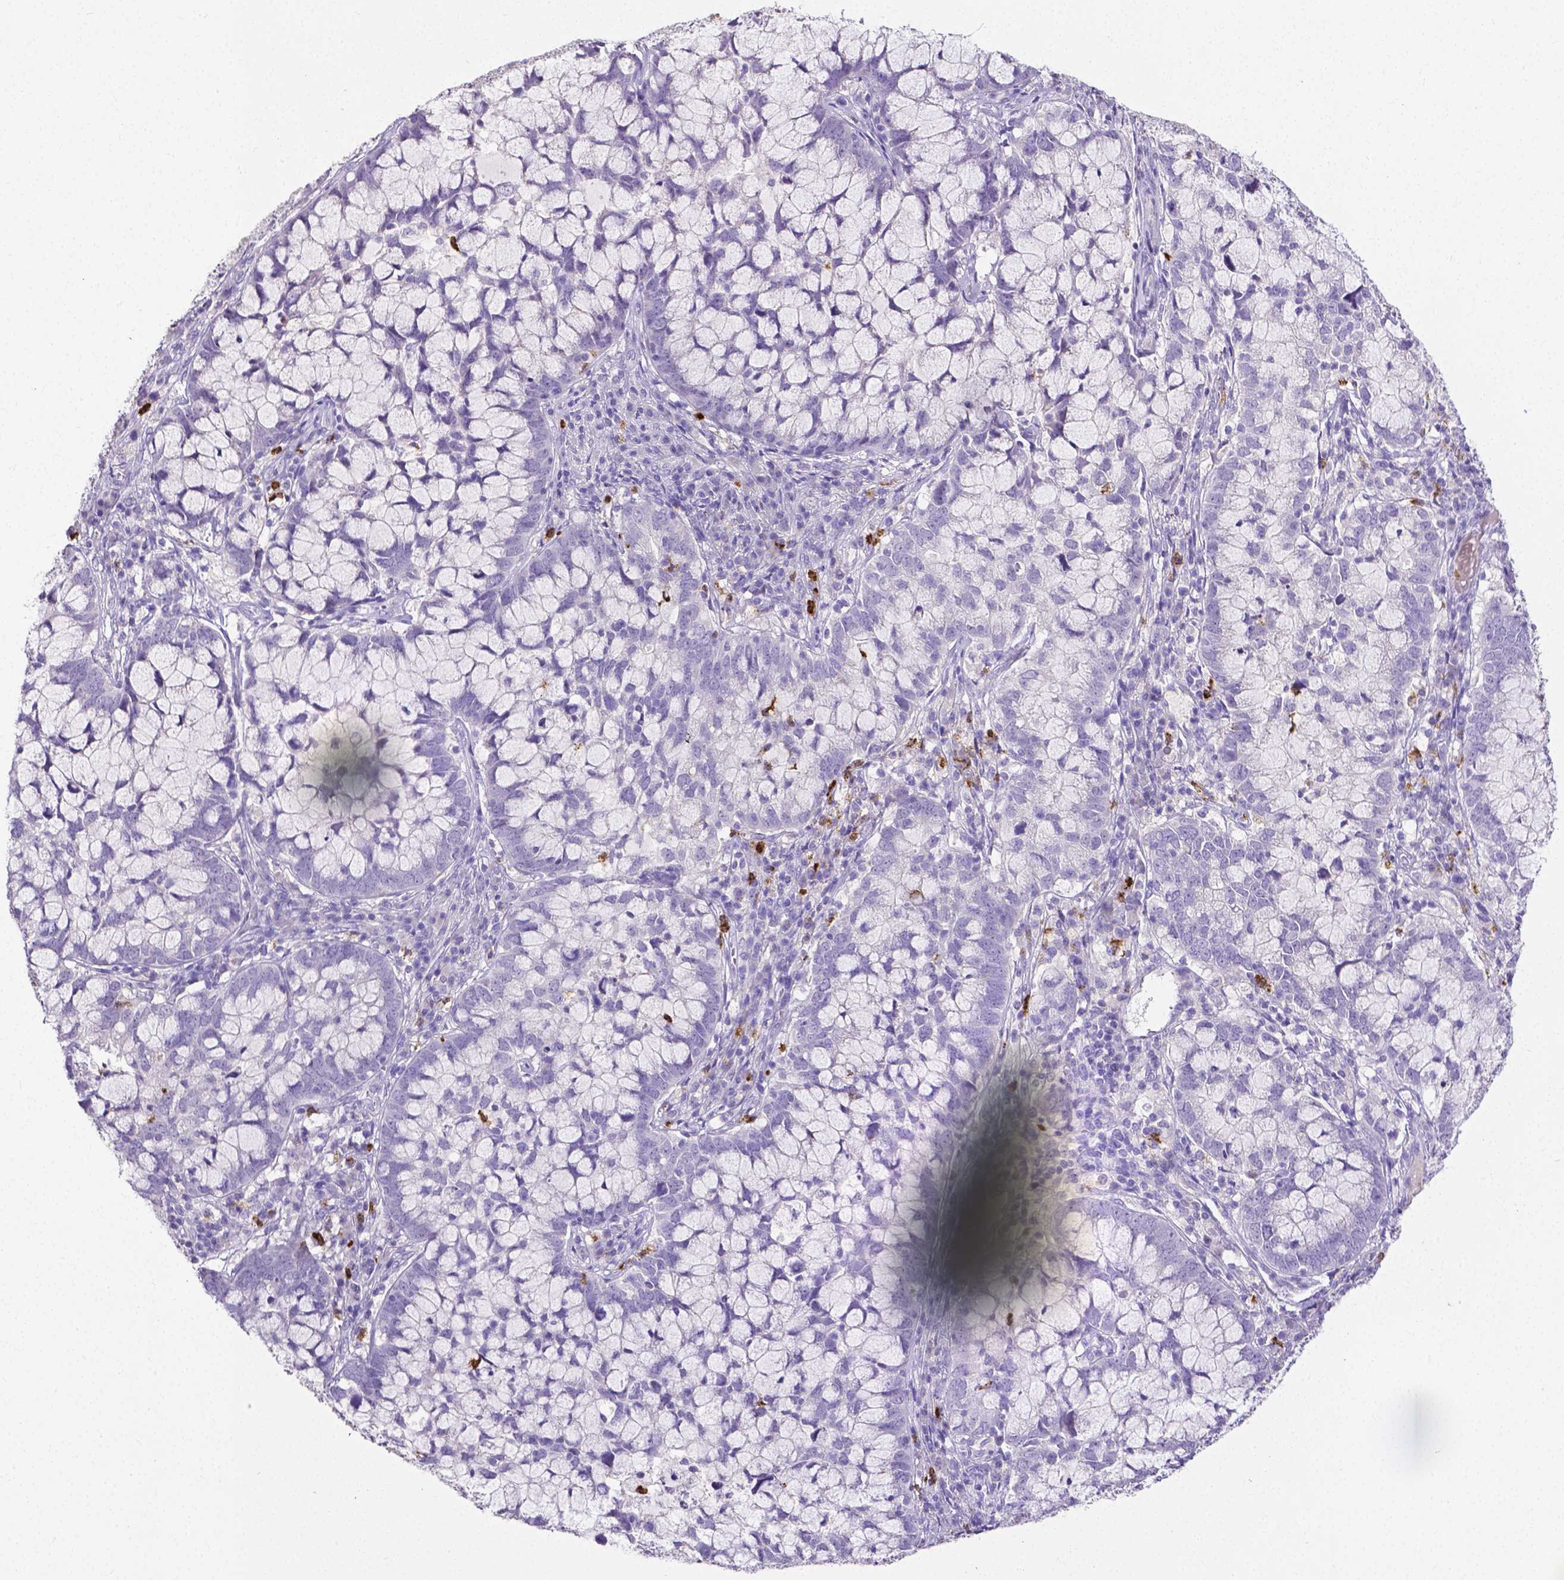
{"staining": {"intensity": "negative", "quantity": "none", "location": "none"}, "tissue": "cervical cancer", "cell_type": "Tumor cells", "image_type": "cancer", "snomed": [{"axis": "morphology", "description": "Adenocarcinoma, NOS"}, {"axis": "topography", "description": "Cervix"}], "caption": "The image demonstrates no staining of tumor cells in cervical cancer.", "gene": "MMP9", "patient": {"sex": "female", "age": 40}}